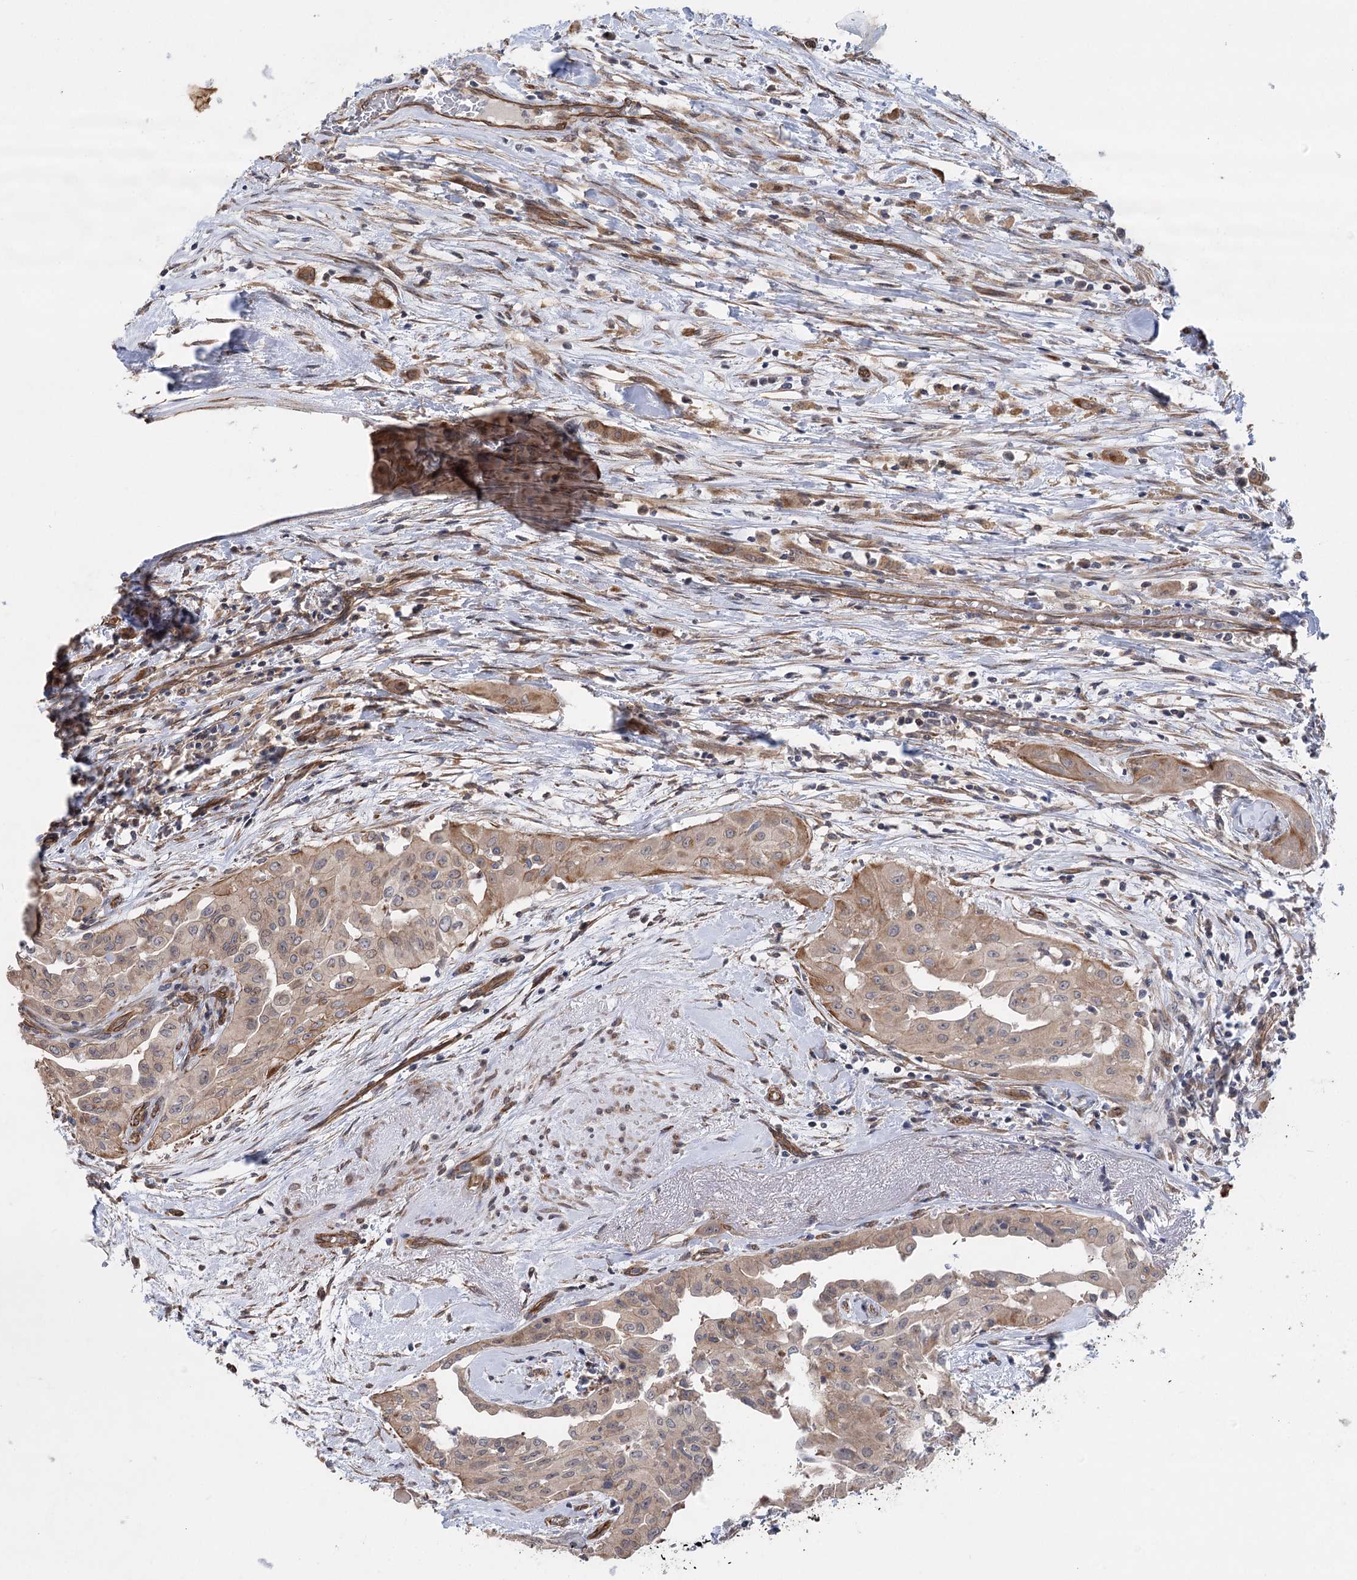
{"staining": {"intensity": "weak", "quantity": "25%-75%", "location": "cytoplasmic/membranous"}, "tissue": "thyroid cancer", "cell_type": "Tumor cells", "image_type": "cancer", "snomed": [{"axis": "morphology", "description": "Papillary adenocarcinoma, NOS"}, {"axis": "topography", "description": "Thyroid gland"}], "caption": "There is low levels of weak cytoplasmic/membranous positivity in tumor cells of thyroid papillary adenocarcinoma, as demonstrated by immunohistochemical staining (brown color).", "gene": "RWDD4", "patient": {"sex": "female", "age": 59}}